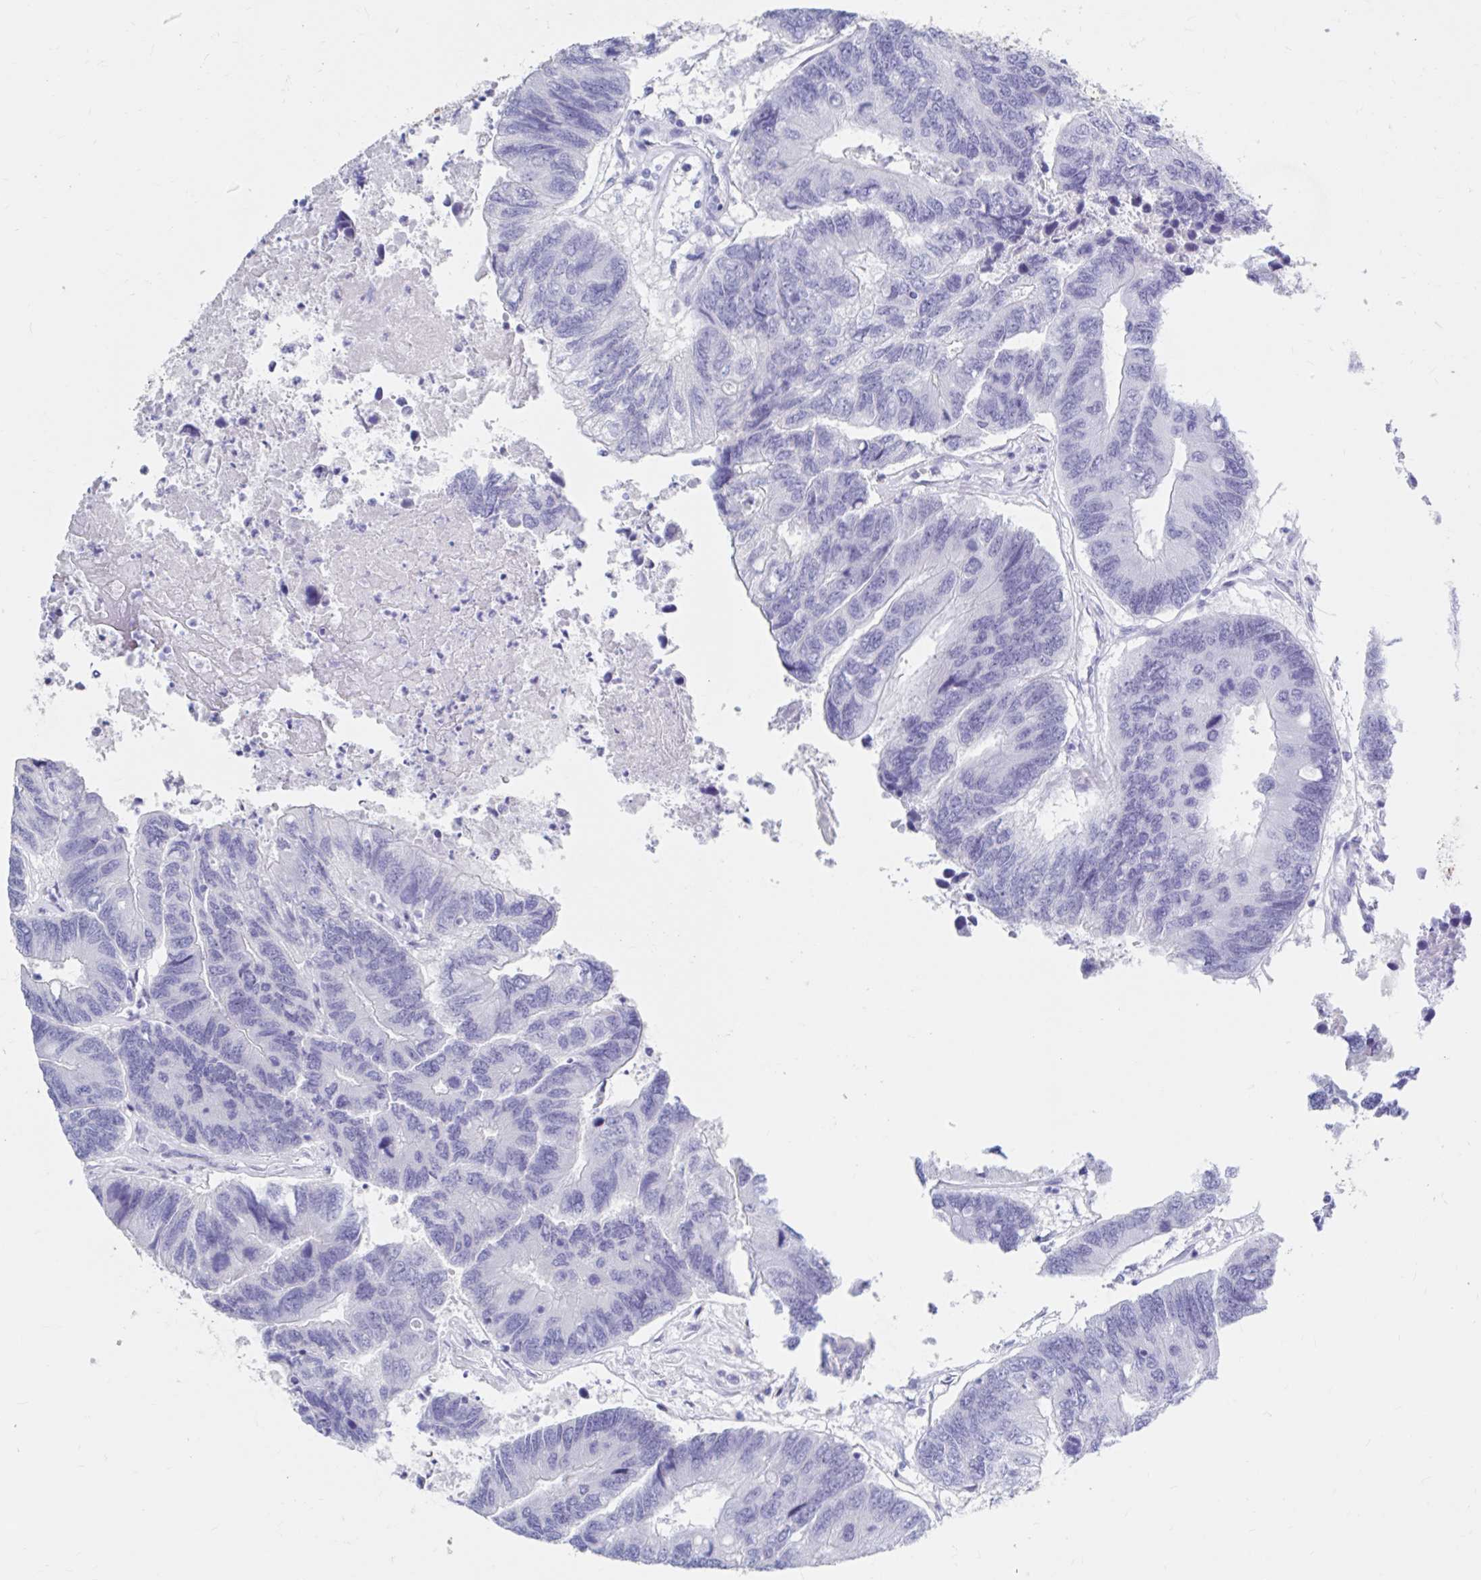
{"staining": {"intensity": "negative", "quantity": "none", "location": "none"}, "tissue": "colorectal cancer", "cell_type": "Tumor cells", "image_type": "cancer", "snomed": [{"axis": "morphology", "description": "Adenocarcinoma, NOS"}, {"axis": "topography", "description": "Colon"}], "caption": "Immunohistochemical staining of colorectal cancer exhibits no significant positivity in tumor cells.", "gene": "DPEP3", "patient": {"sex": "female", "age": 67}}